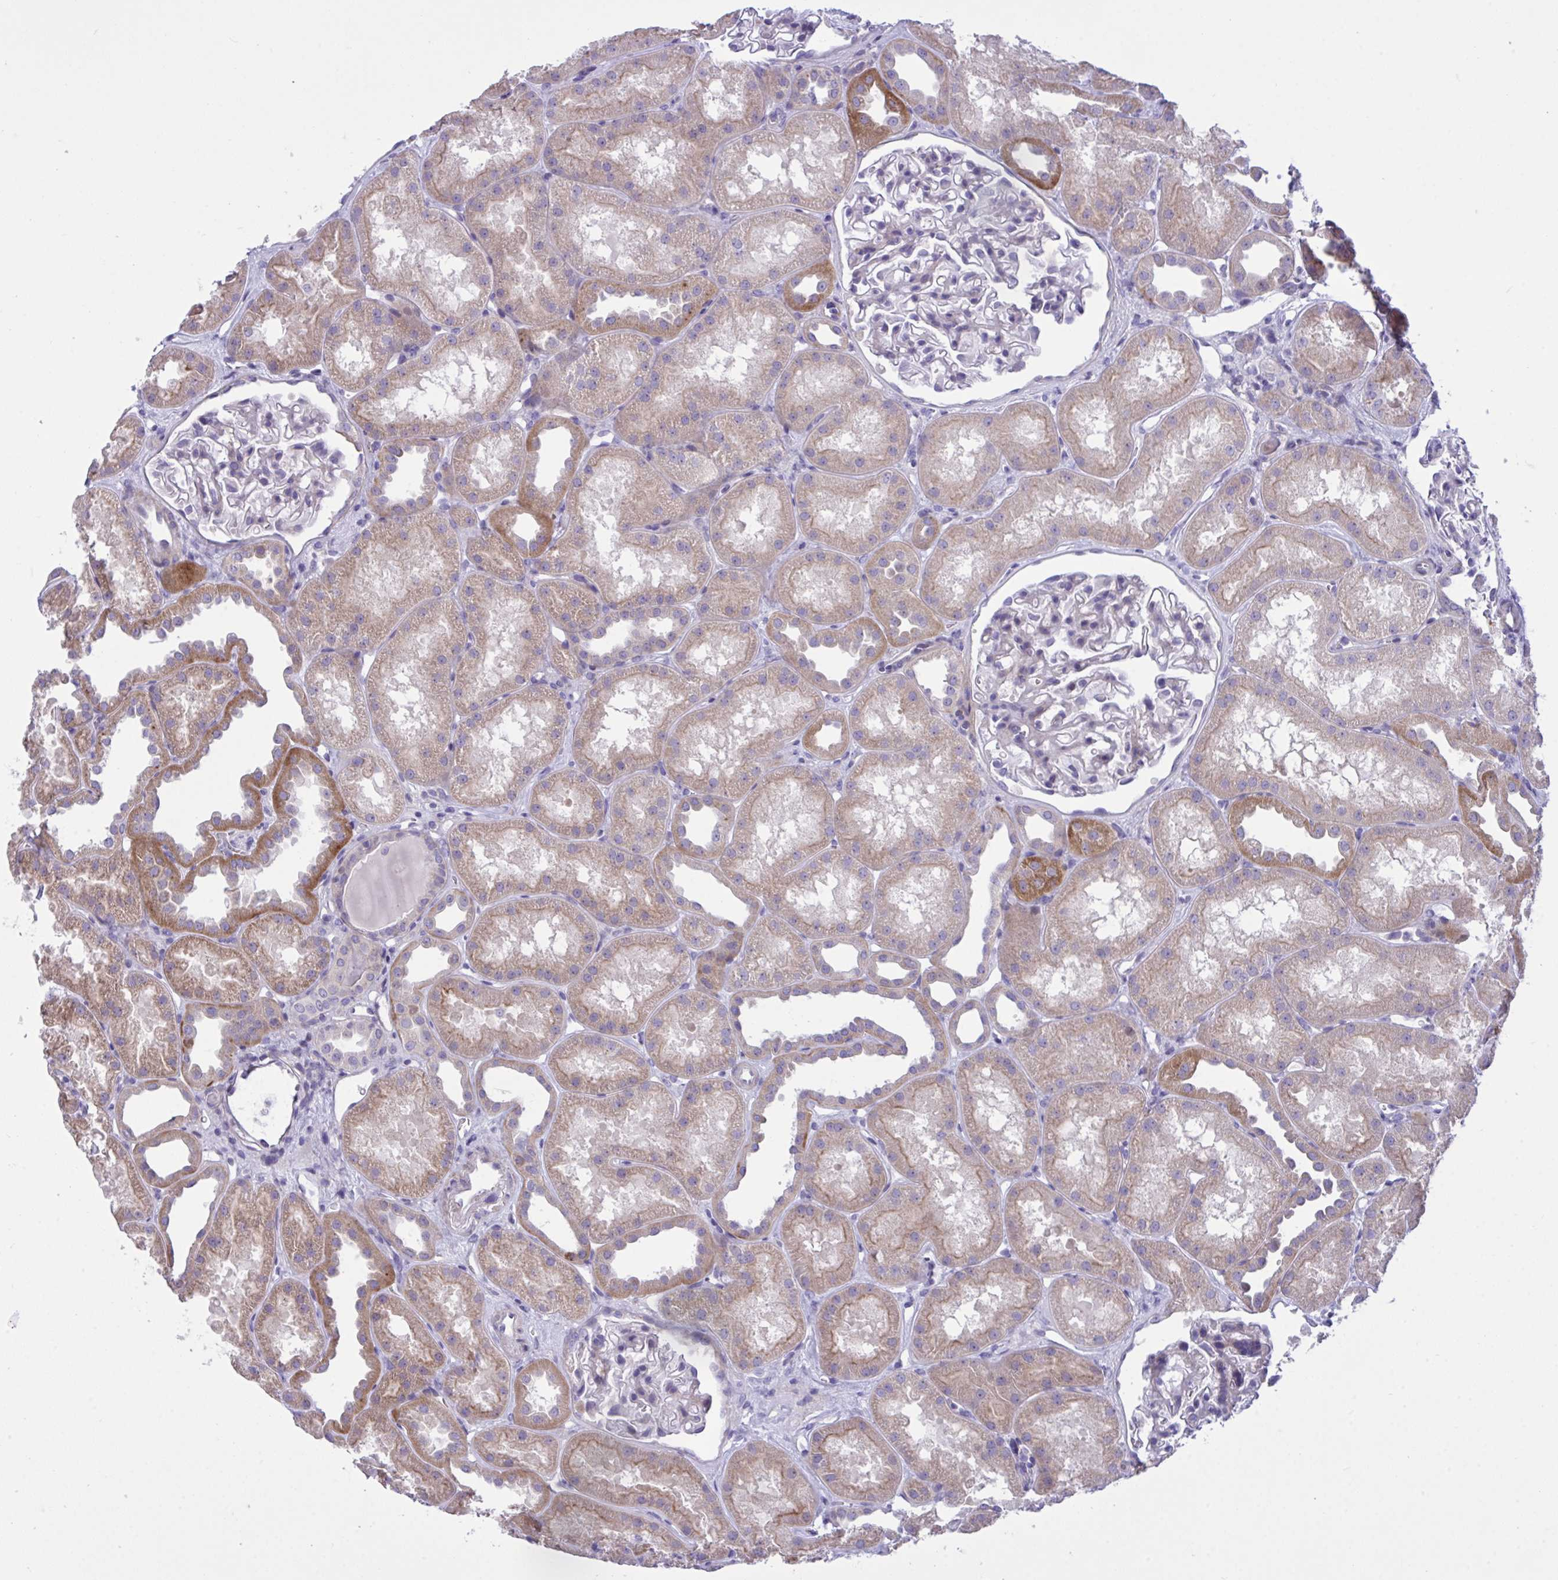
{"staining": {"intensity": "negative", "quantity": "none", "location": "none"}, "tissue": "kidney", "cell_type": "Cells in glomeruli", "image_type": "normal", "snomed": [{"axis": "morphology", "description": "Normal tissue, NOS"}, {"axis": "topography", "description": "Kidney"}], "caption": "High magnification brightfield microscopy of unremarkable kidney stained with DAB (brown) and counterstained with hematoxylin (blue): cells in glomeruli show no significant staining. (DAB (3,3'-diaminobenzidine) immunohistochemistry with hematoxylin counter stain).", "gene": "WDR97", "patient": {"sex": "male", "age": 61}}